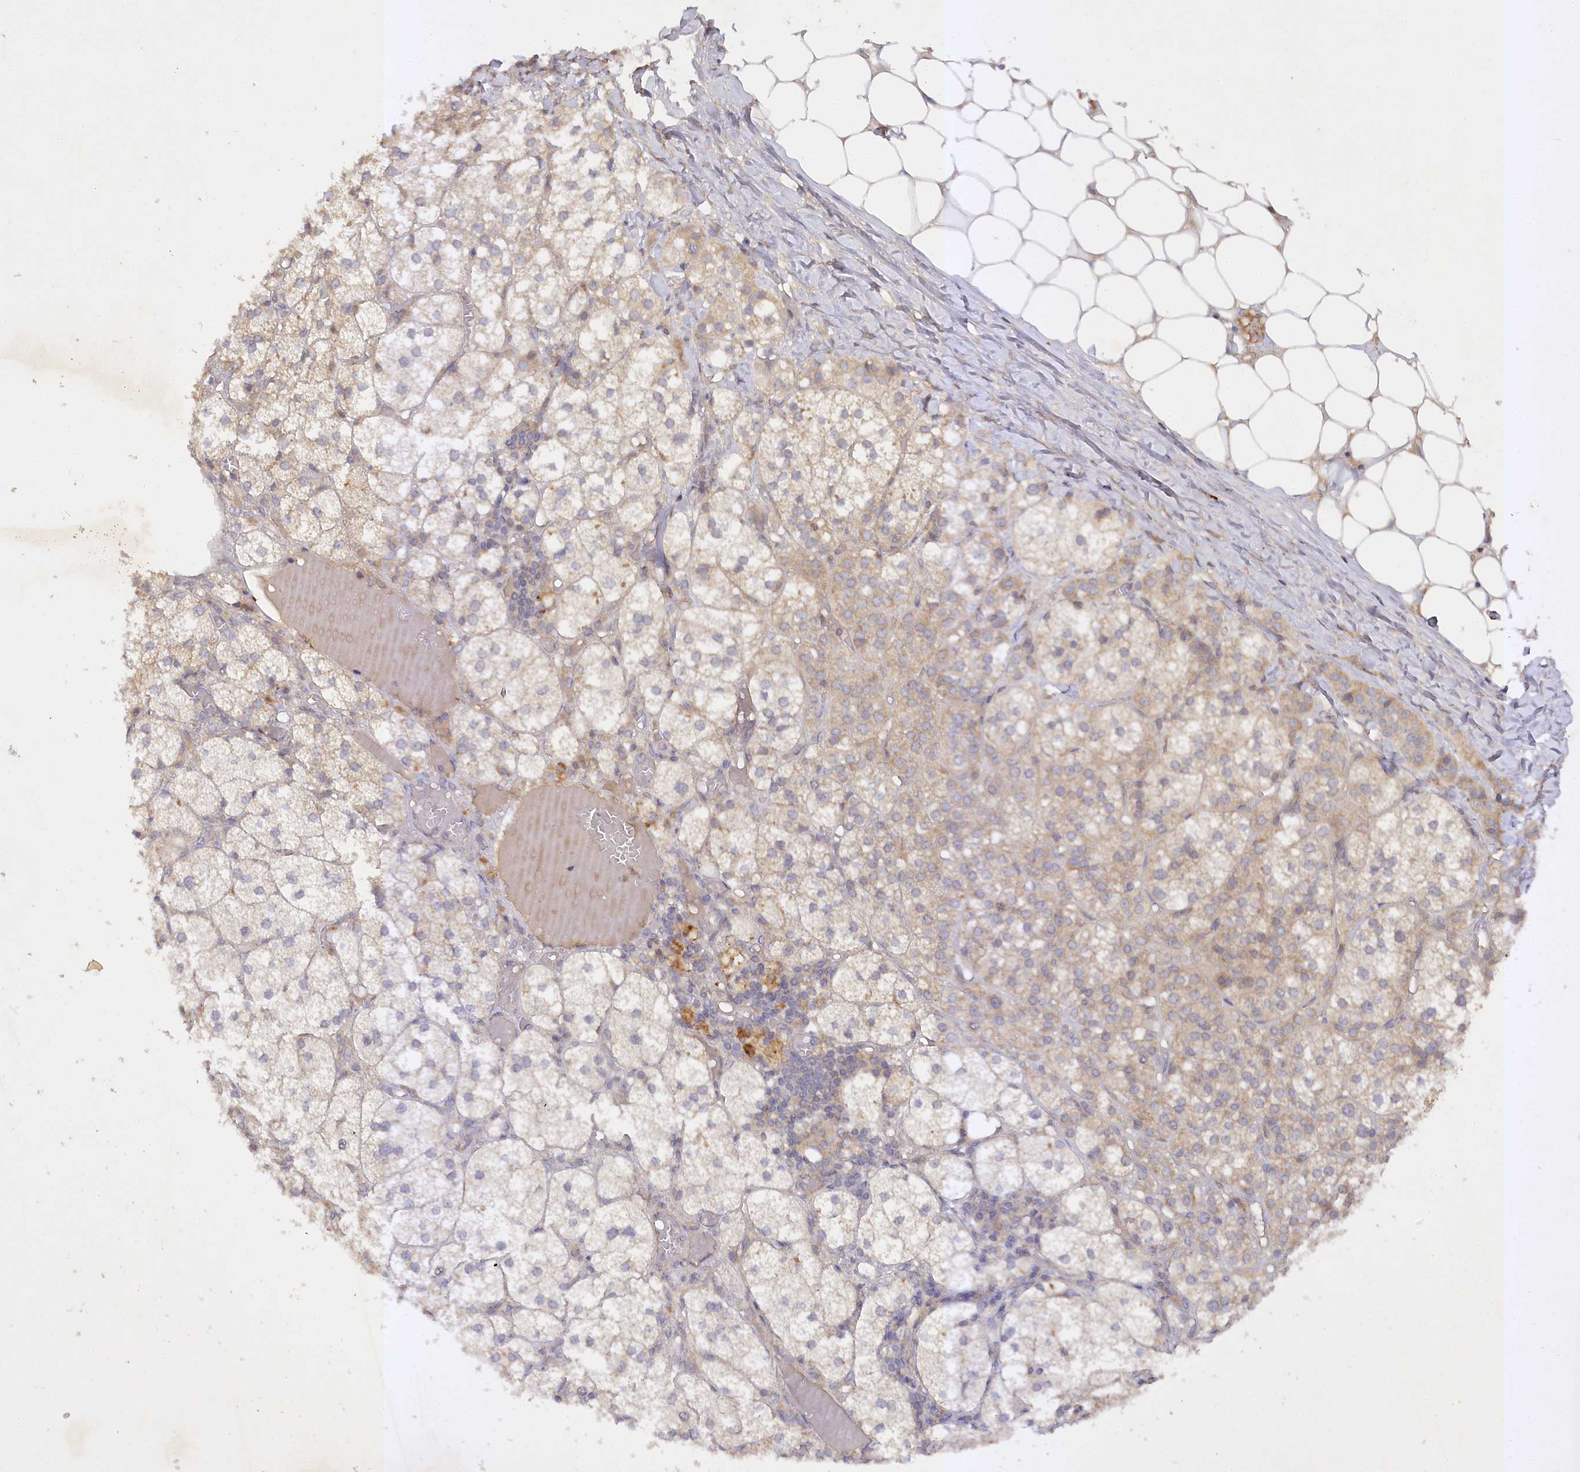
{"staining": {"intensity": "moderate", "quantity": "25%-75%", "location": "cytoplasmic/membranous"}, "tissue": "adrenal gland", "cell_type": "Glandular cells", "image_type": "normal", "snomed": [{"axis": "morphology", "description": "Normal tissue, NOS"}, {"axis": "topography", "description": "Adrenal gland"}], "caption": "Immunohistochemistry (IHC) staining of benign adrenal gland, which displays medium levels of moderate cytoplasmic/membranous staining in approximately 25%-75% of glandular cells indicating moderate cytoplasmic/membranous protein expression. The staining was performed using DAB (3,3'-diaminobenzidine) (brown) for protein detection and nuclei were counterstained in hematoxylin (blue).", "gene": "TRAF3IP1", "patient": {"sex": "female", "age": 61}}